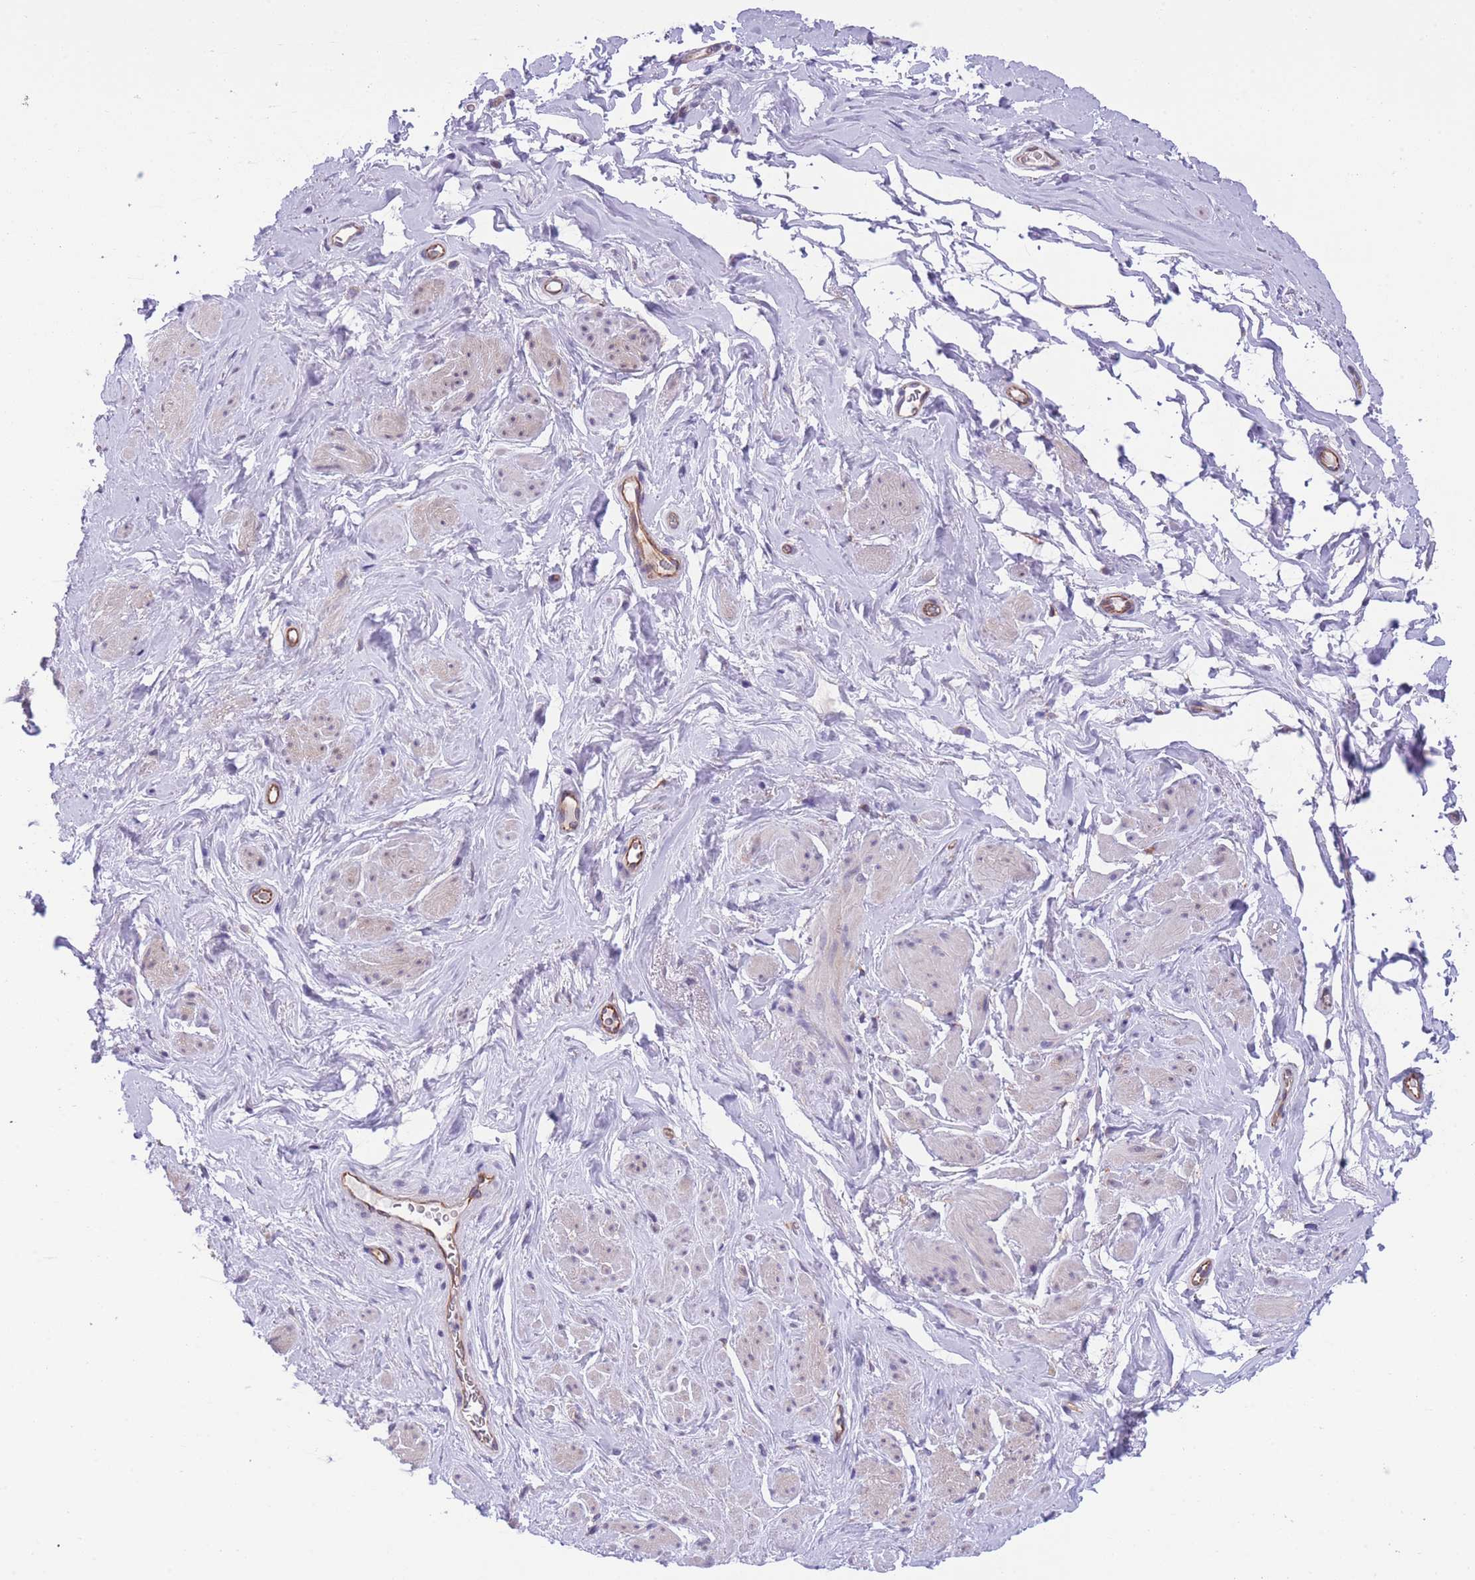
{"staining": {"intensity": "negative", "quantity": "none", "location": "none"}, "tissue": "smooth muscle", "cell_type": "Smooth muscle cells", "image_type": "normal", "snomed": [{"axis": "morphology", "description": "Normal tissue, NOS"}, {"axis": "topography", "description": "Smooth muscle"}, {"axis": "topography", "description": "Peripheral nerve tissue"}], "caption": "An image of human smooth muscle is negative for staining in smooth muscle cells. Nuclei are stained in blue.", "gene": "WWOX", "patient": {"sex": "male", "age": 69}}